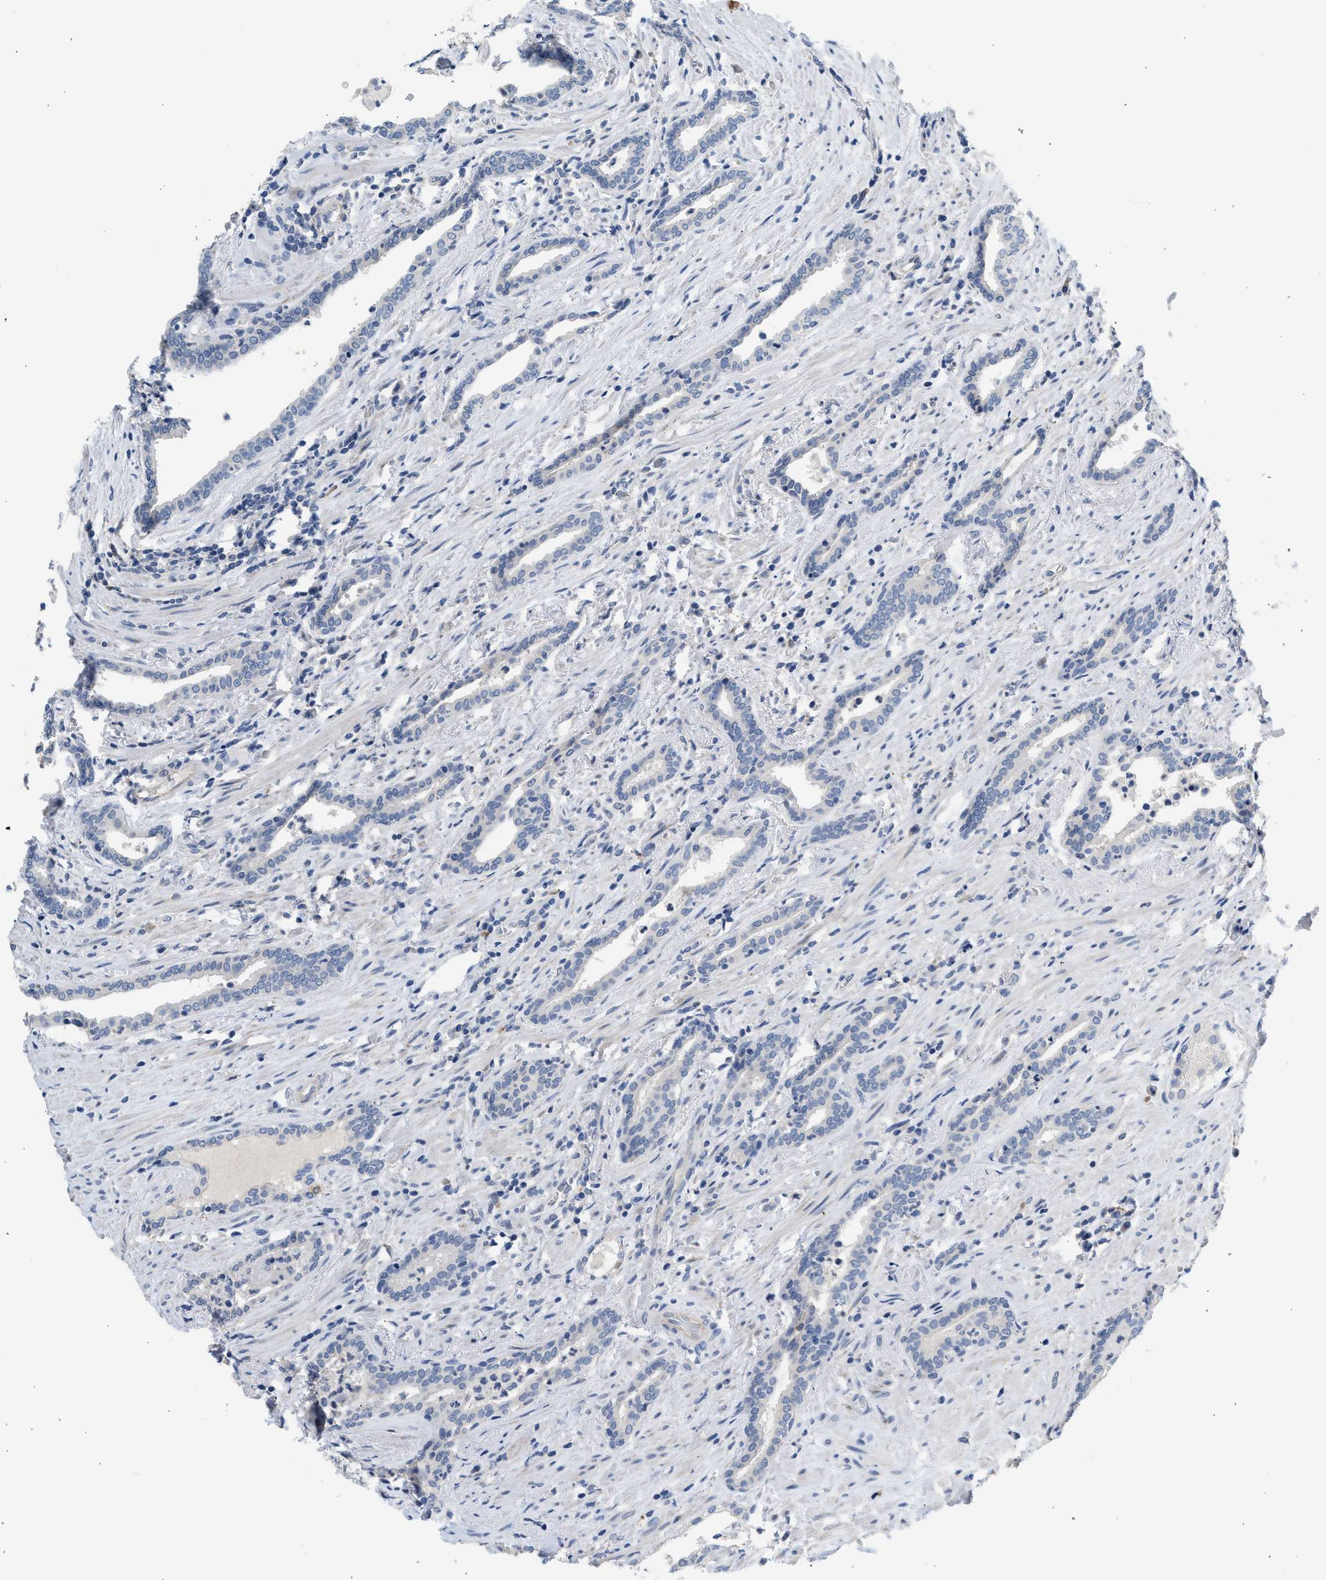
{"staining": {"intensity": "negative", "quantity": "none", "location": "none"}, "tissue": "prostate cancer", "cell_type": "Tumor cells", "image_type": "cancer", "snomed": [{"axis": "morphology", "description": "Adenocarcinoma, High grade"}, {"axis": "topography", "description": "Prostate"}], "caption": "High-grade adenocarcinoma (prostate) was stained to show a protein in brown. There is no significant positivity in tumor cells.", "gene": "CSF3R", "patient": {"sex": "male", "age": 71}}